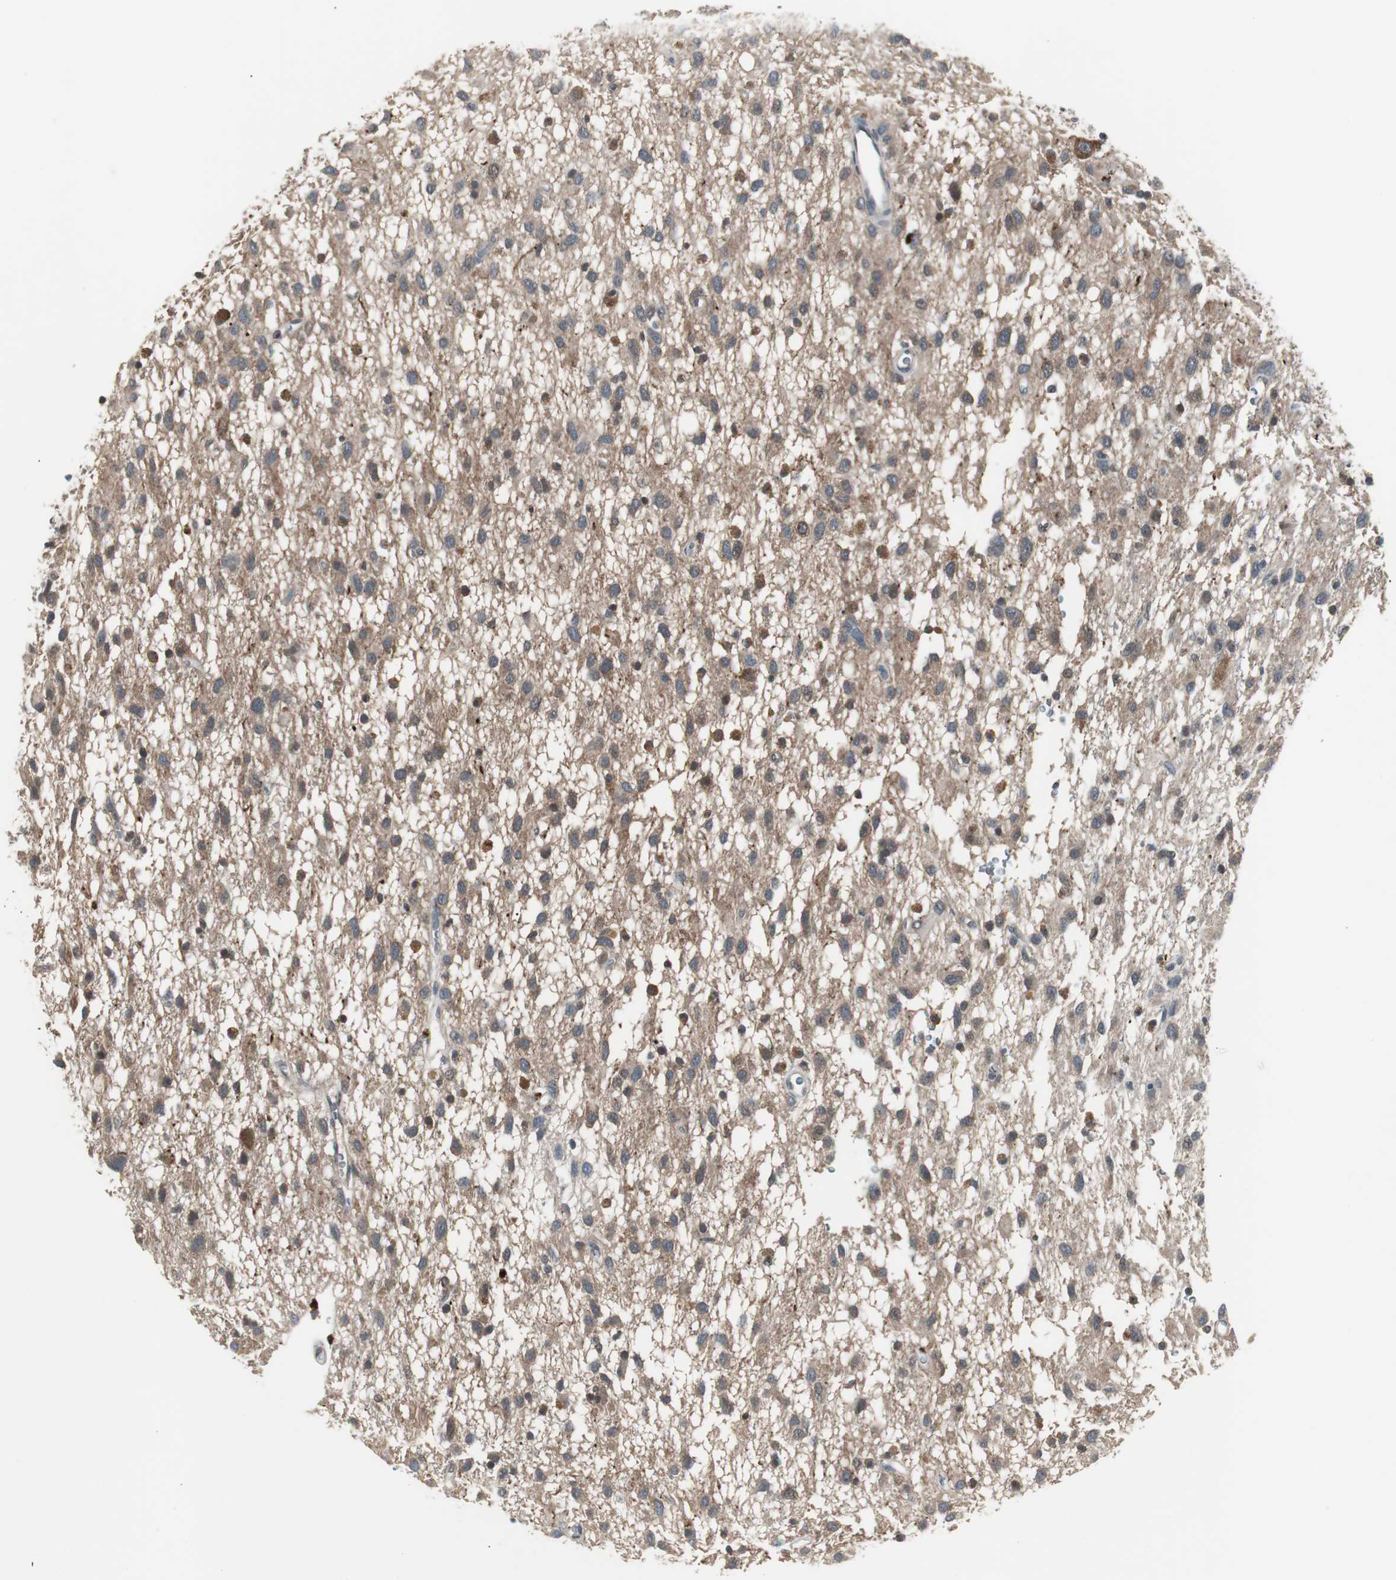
{"staining": {"intensity": "moderate", "quantity": ">75%", "location": "cytoplasmic/membranous"}, "tissue": "glioma", "cell_type": "Tumor cells", "image_type": "cancer", "snomed": [{"axis": "morphology", "description": "Glioma, malignant, Low grade"}, {"axis": "topography", "description": "Brain"}], "caption": "Immunohistochemistry (DAB (3,3'-diaminobenzidine)) staining of human malignant glioma (low-grade) reveals moderate cytoplasmic/membranous protein positivity in about >75% of tumor cells. (Brightfield microscopy of DAB IHC at high magnification).", "gene": "ZMPSTE24", "patient": {"sex": "male", "age": 77}}